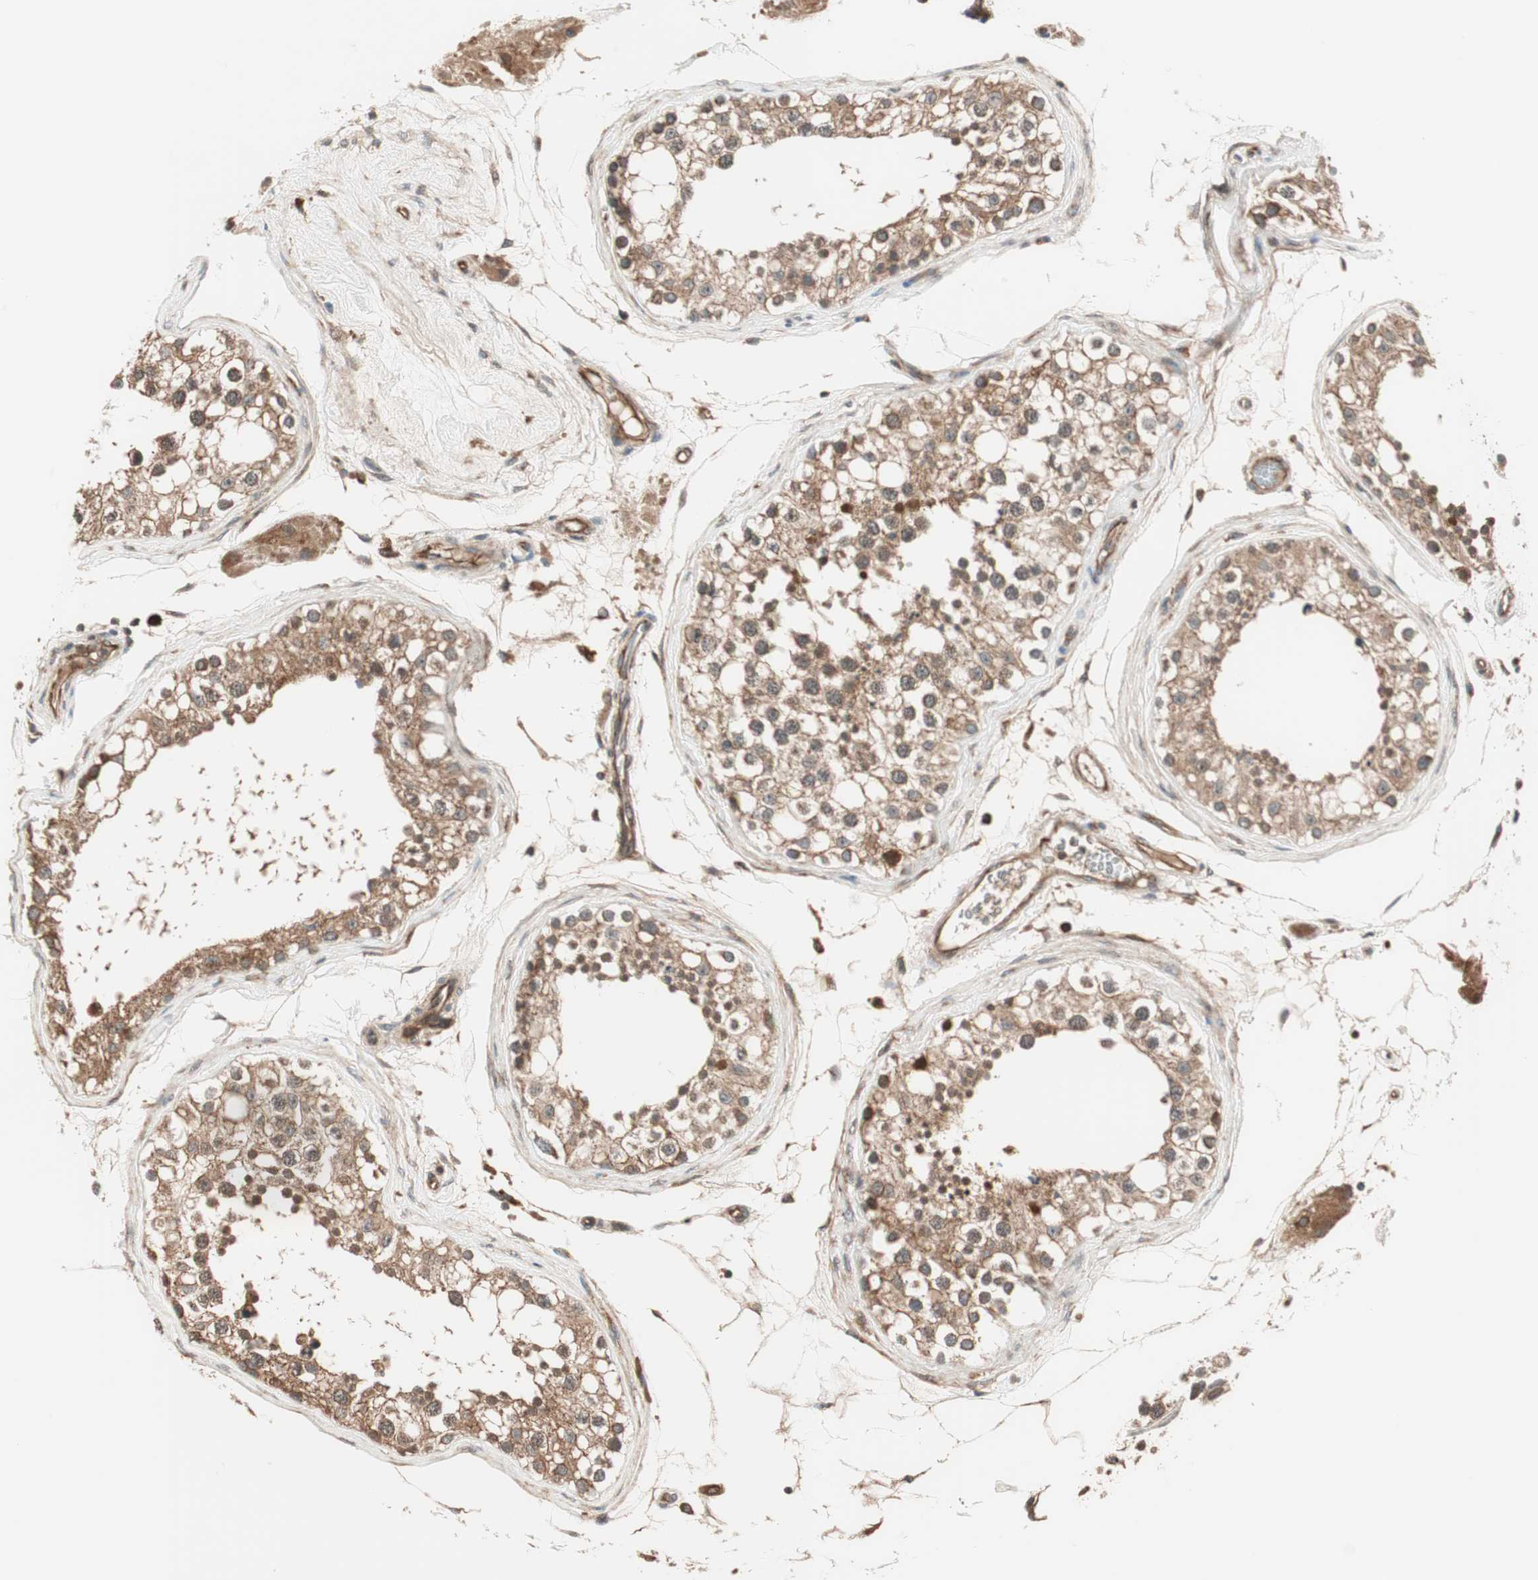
{"staining": {"intensity": "moderate", "quantity": ">75%", "location": "cytoplasmic/membranous"}, "tissue": "testis", "cell_type": "Cells in seminiferous ducts", "image_type": "normal", "snomed": [{"axis": "morphology", "description": "Normal tissue, NOS"}, {"axis": "topography", "description": "Testis"}], "caption": "Protein expression analysis of normal testis exhibits moderate cytoplasmic/membranous staining in about >75% of cells in seminiferous ducts.", "gene": "ABI1", "patient": {"sex": "male", "age": 68}}